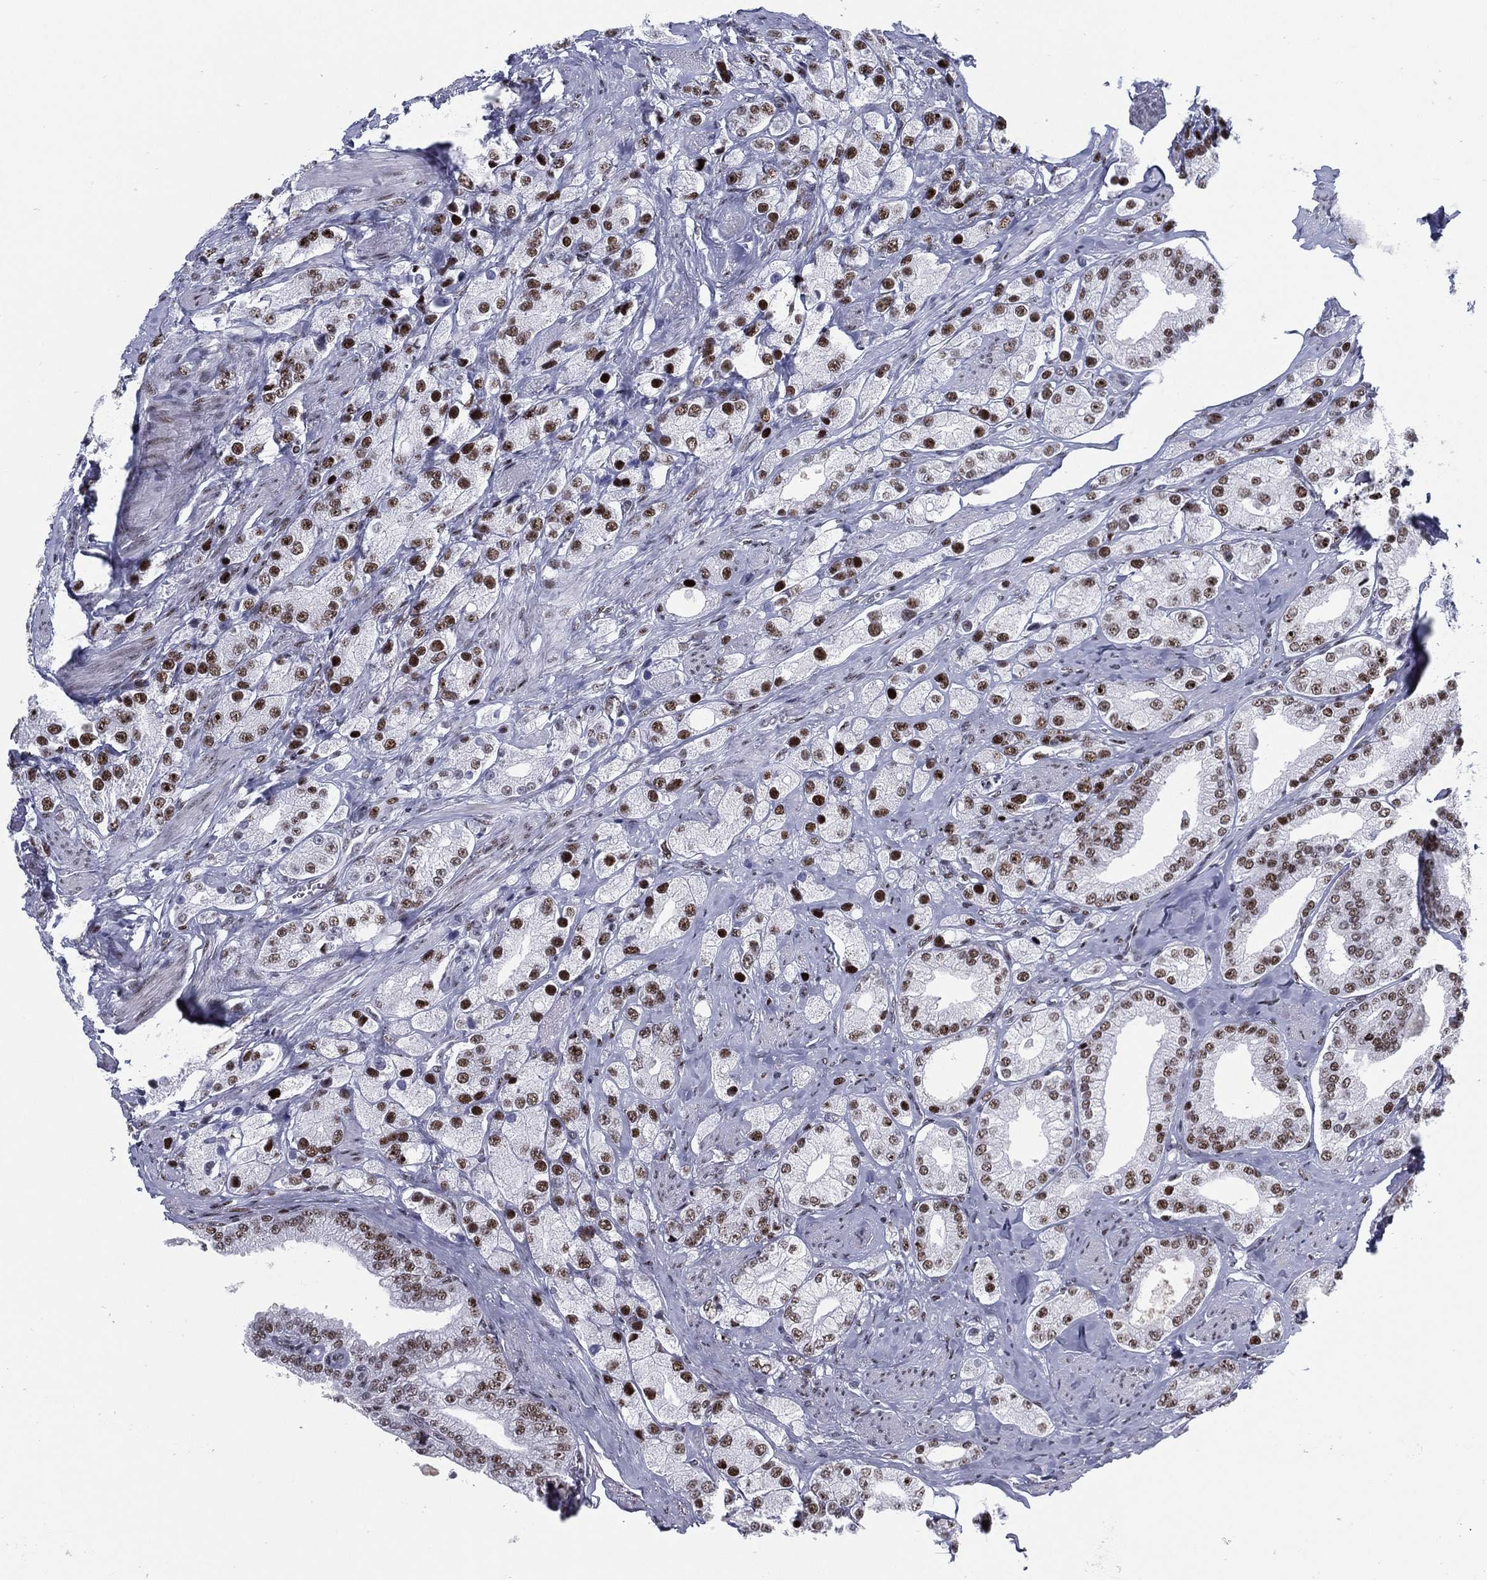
{"staining": {"intensity": "moderate", "quantity": ">75%", "location": "nuclear"}, "tissue": "prostate cancer", "cell_type": "Tumor cells", "image_type": "cancer", "snomed": [{"axis": "morphology", "description": "Adenocarcinoma, NOS"}, {"axis": "topography", "description": "Prostate and seminal vesicle, NOS"}, {"axis": "topography", "description": "Prostate"}], "caption": "About >75% of tumor cells in adenocarcinoma (prostate) exhibit moderate nuclear protein staining as visualized by brown immunohistochemical staining.", "gene": "CYB561D2", "patient": {"sex": "male", "age": 67}}